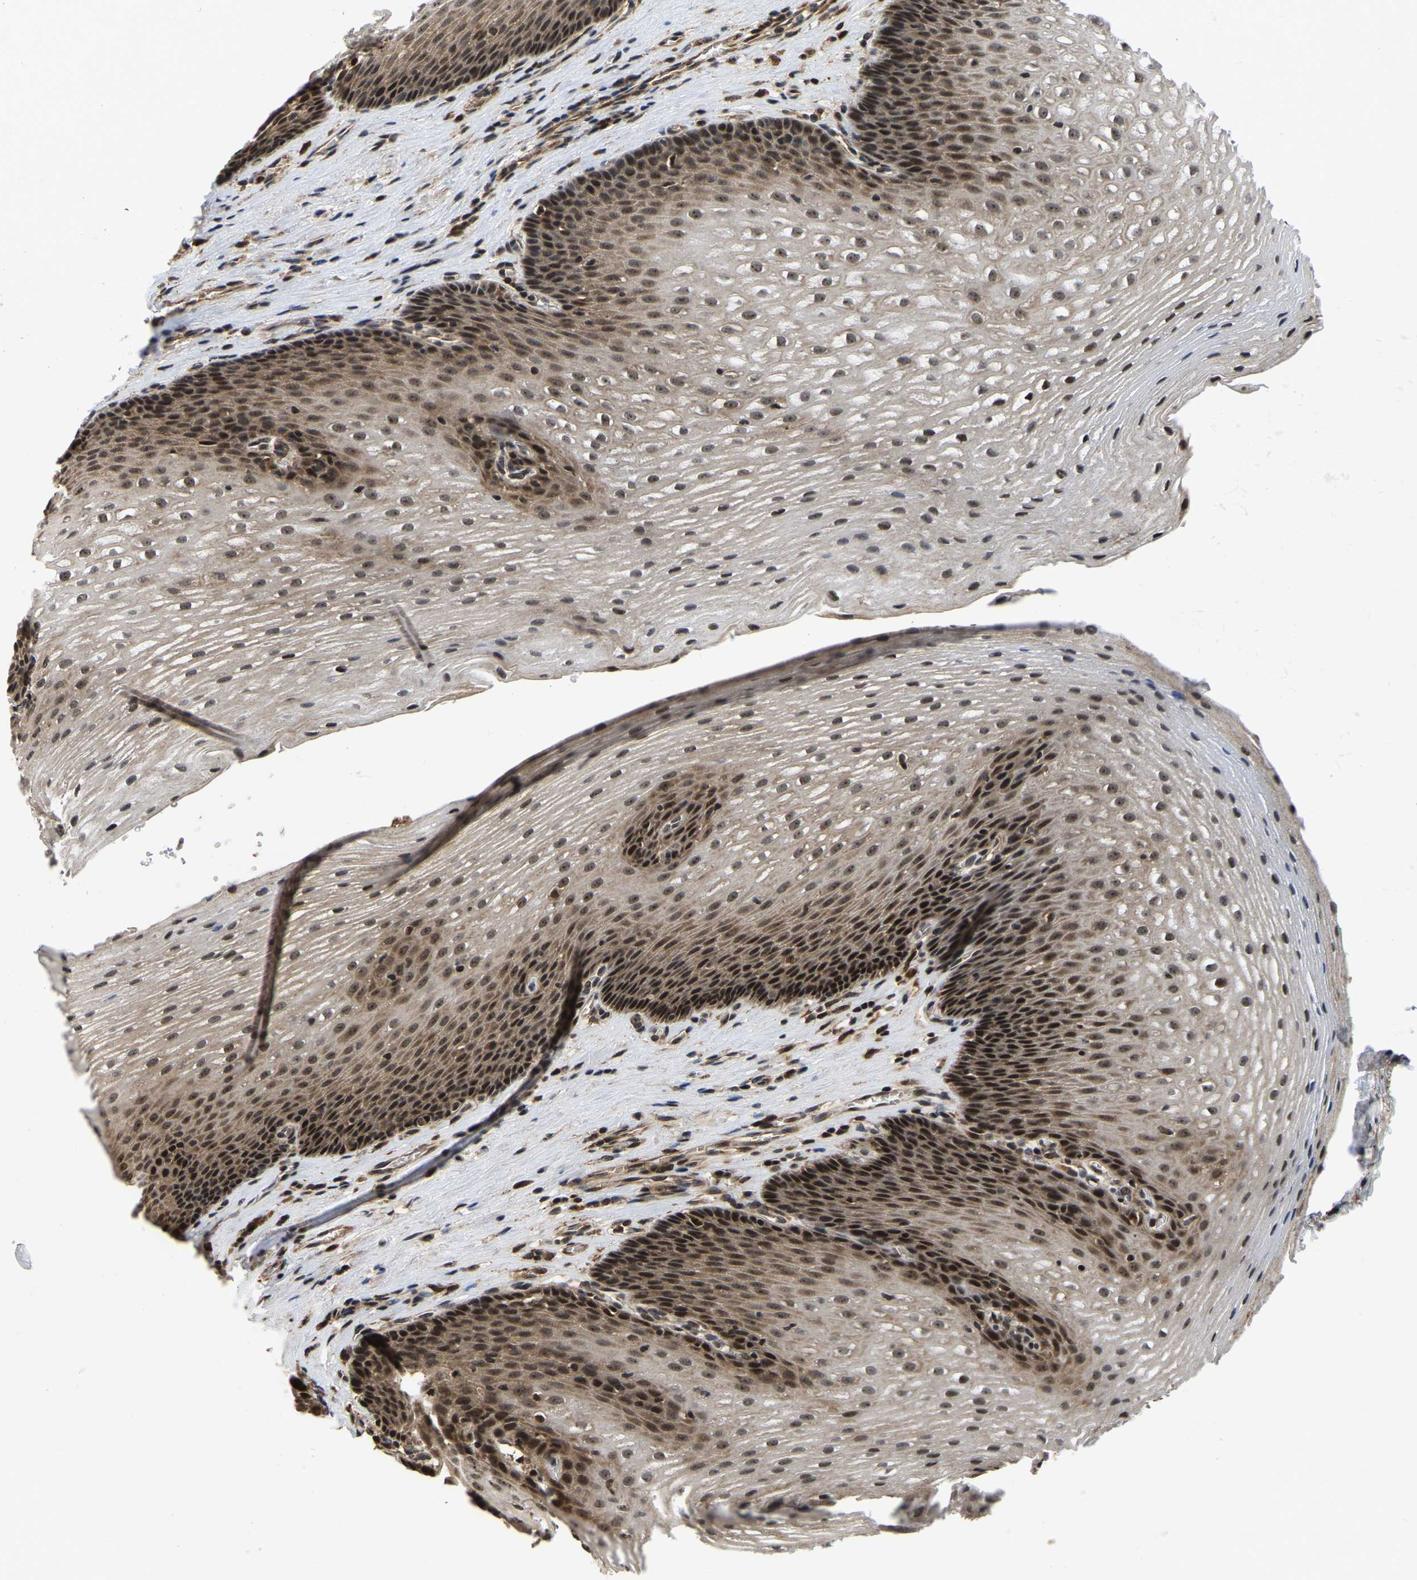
{"staining": {"intensity": "strong", "quantity": "25%-75%", "location": "nuclear"}, "tissue": "esophagus", "cell_type": "Squamous epithelial cells", "image_type": "normal", "snomed": [{"axis": "morphology", "description": "Normal tissue, NOS"}, {"axis": "topography", "description": "Esophagus"}], "caption": "The immunohistochemical stain shows strong nuclear positivity in squamous epithelial cells of unremarkable esophagus.", "gene": "CIAO1", "patient": {"sex": "male", "age": 48}}